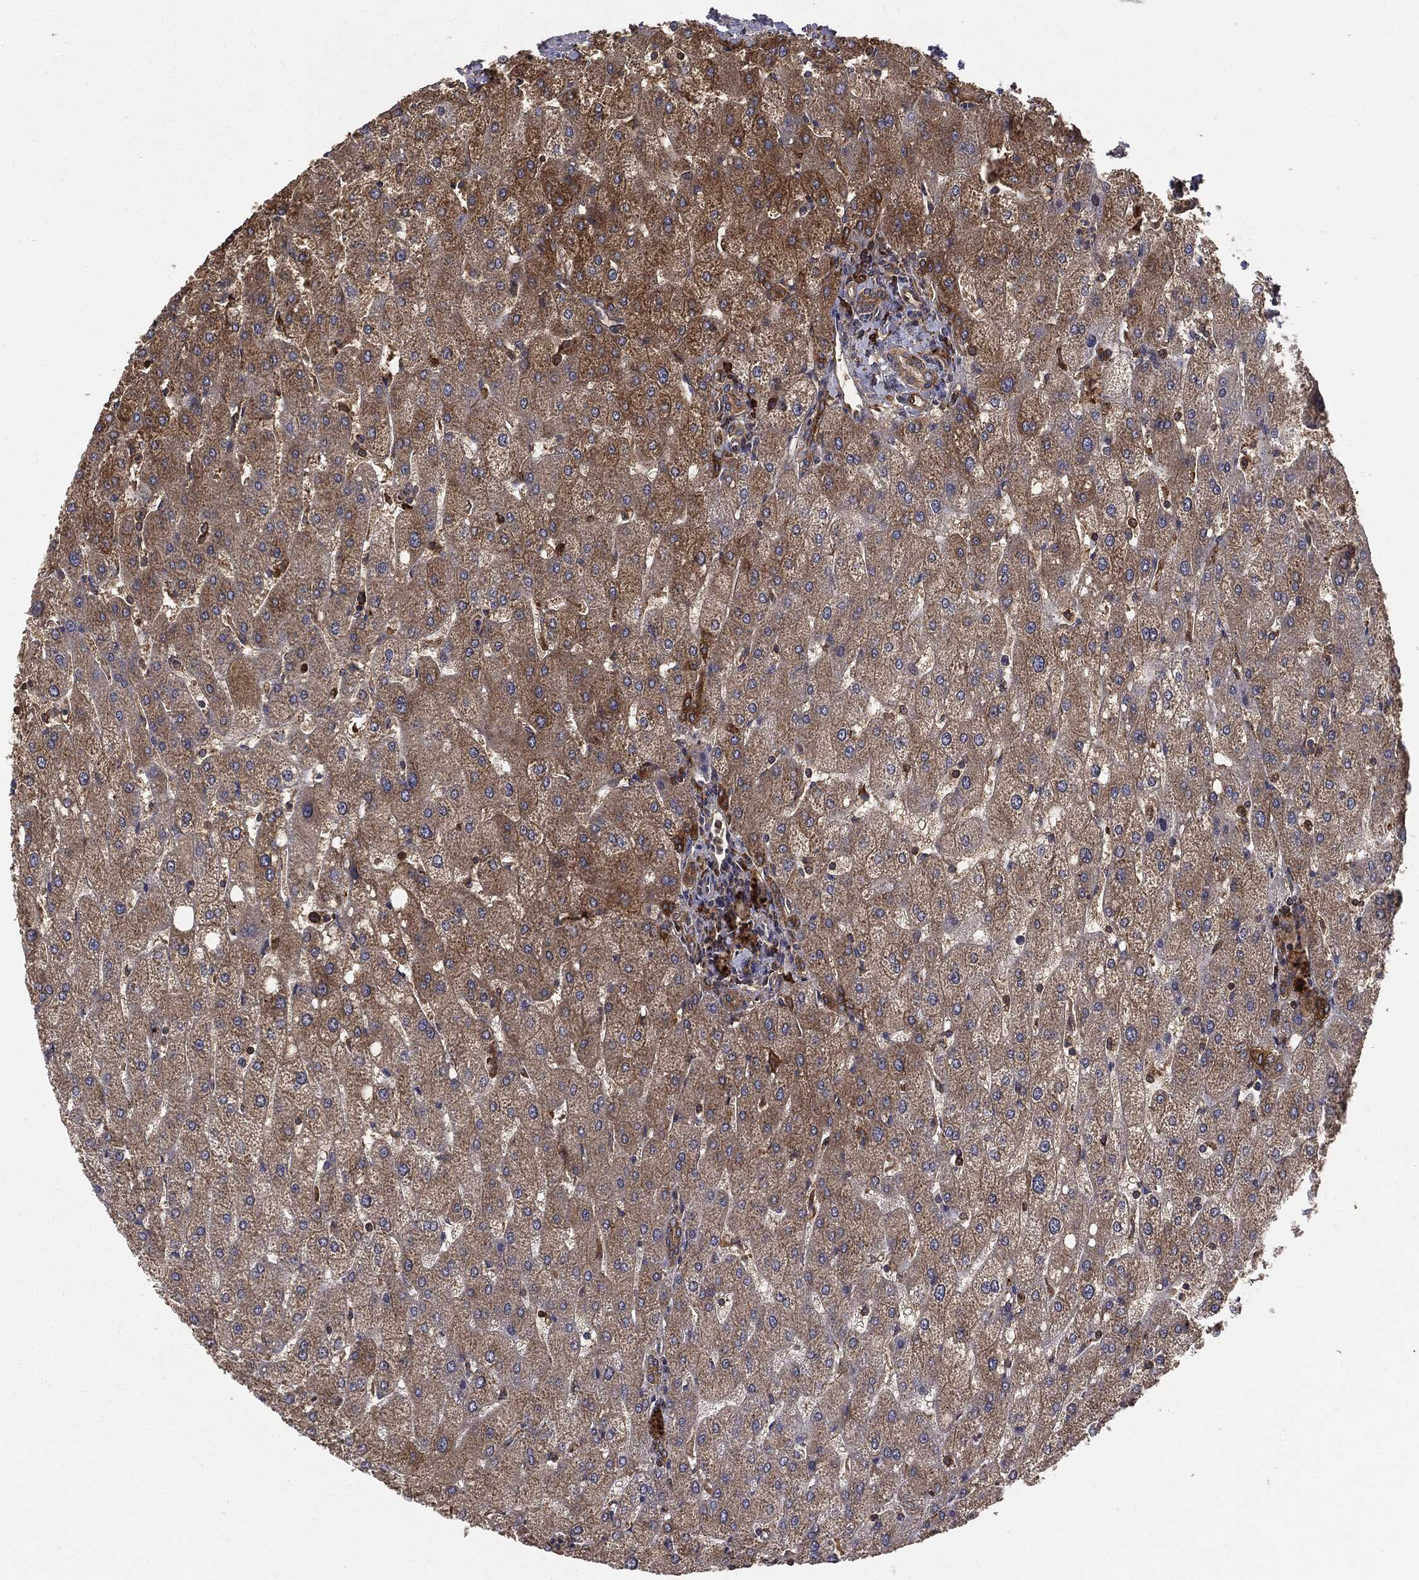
{"staining": {"intensity": "weak", "quantity": "<25%", "location": "cytoplasmic/membranous"}, "tissue": "liver", "cell_type": "Cholangiocytes", "image_type": "normal", "snomed": [{"axis": "morphology", "description": "Normal tissue, NOS"}, {"axis": "topography", "description": "Liver"}], "caption": "IHC photomicrograph of benign liver: human liver stained with DAB exhibits no significant protein positivity in cholangiocytes.", "gene": "NME1", "patient": {"sex": "male", "age": 67}}